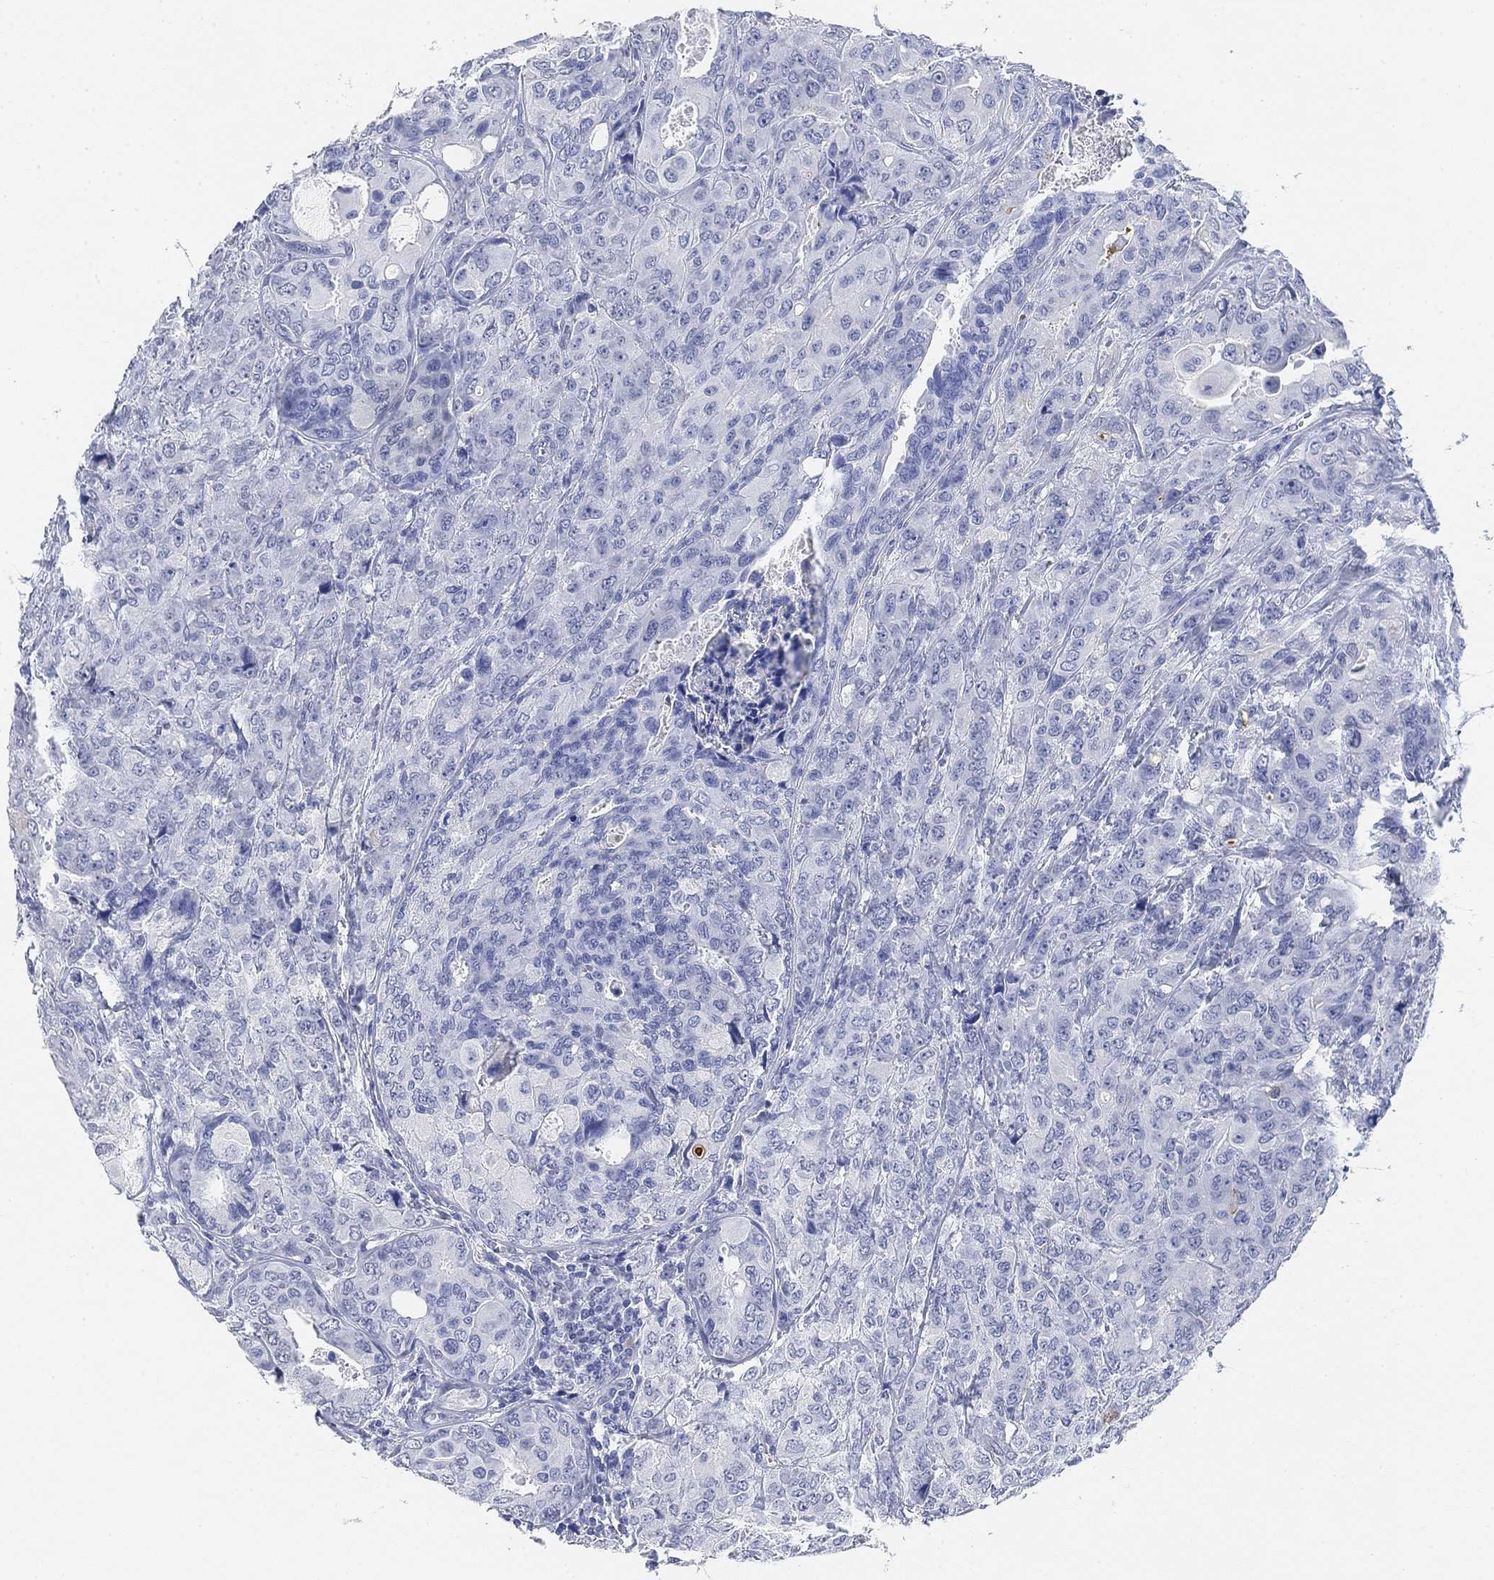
{"staining": {"intensity": "negative", "quantity": "none", "location": "none"}, "tissue": "breast cancer", "cell_type": "Tumor cells", "image_type": "cancer", "snomed": [{"axis": "morphology", "description": "Duct carcinoma"}, {"axis": "topography", "description": "Breast"}], "caption": "Immunohistochemical staining of human infiltrating ductal carcinoma (breast) reveals no significant expression in tumor cells. (DAB (3,3'-diaminobenzidine) immunohistochemistry, high magnification).", "gene": "PAX6", "patient": {"sex": "female", "age": 43}}